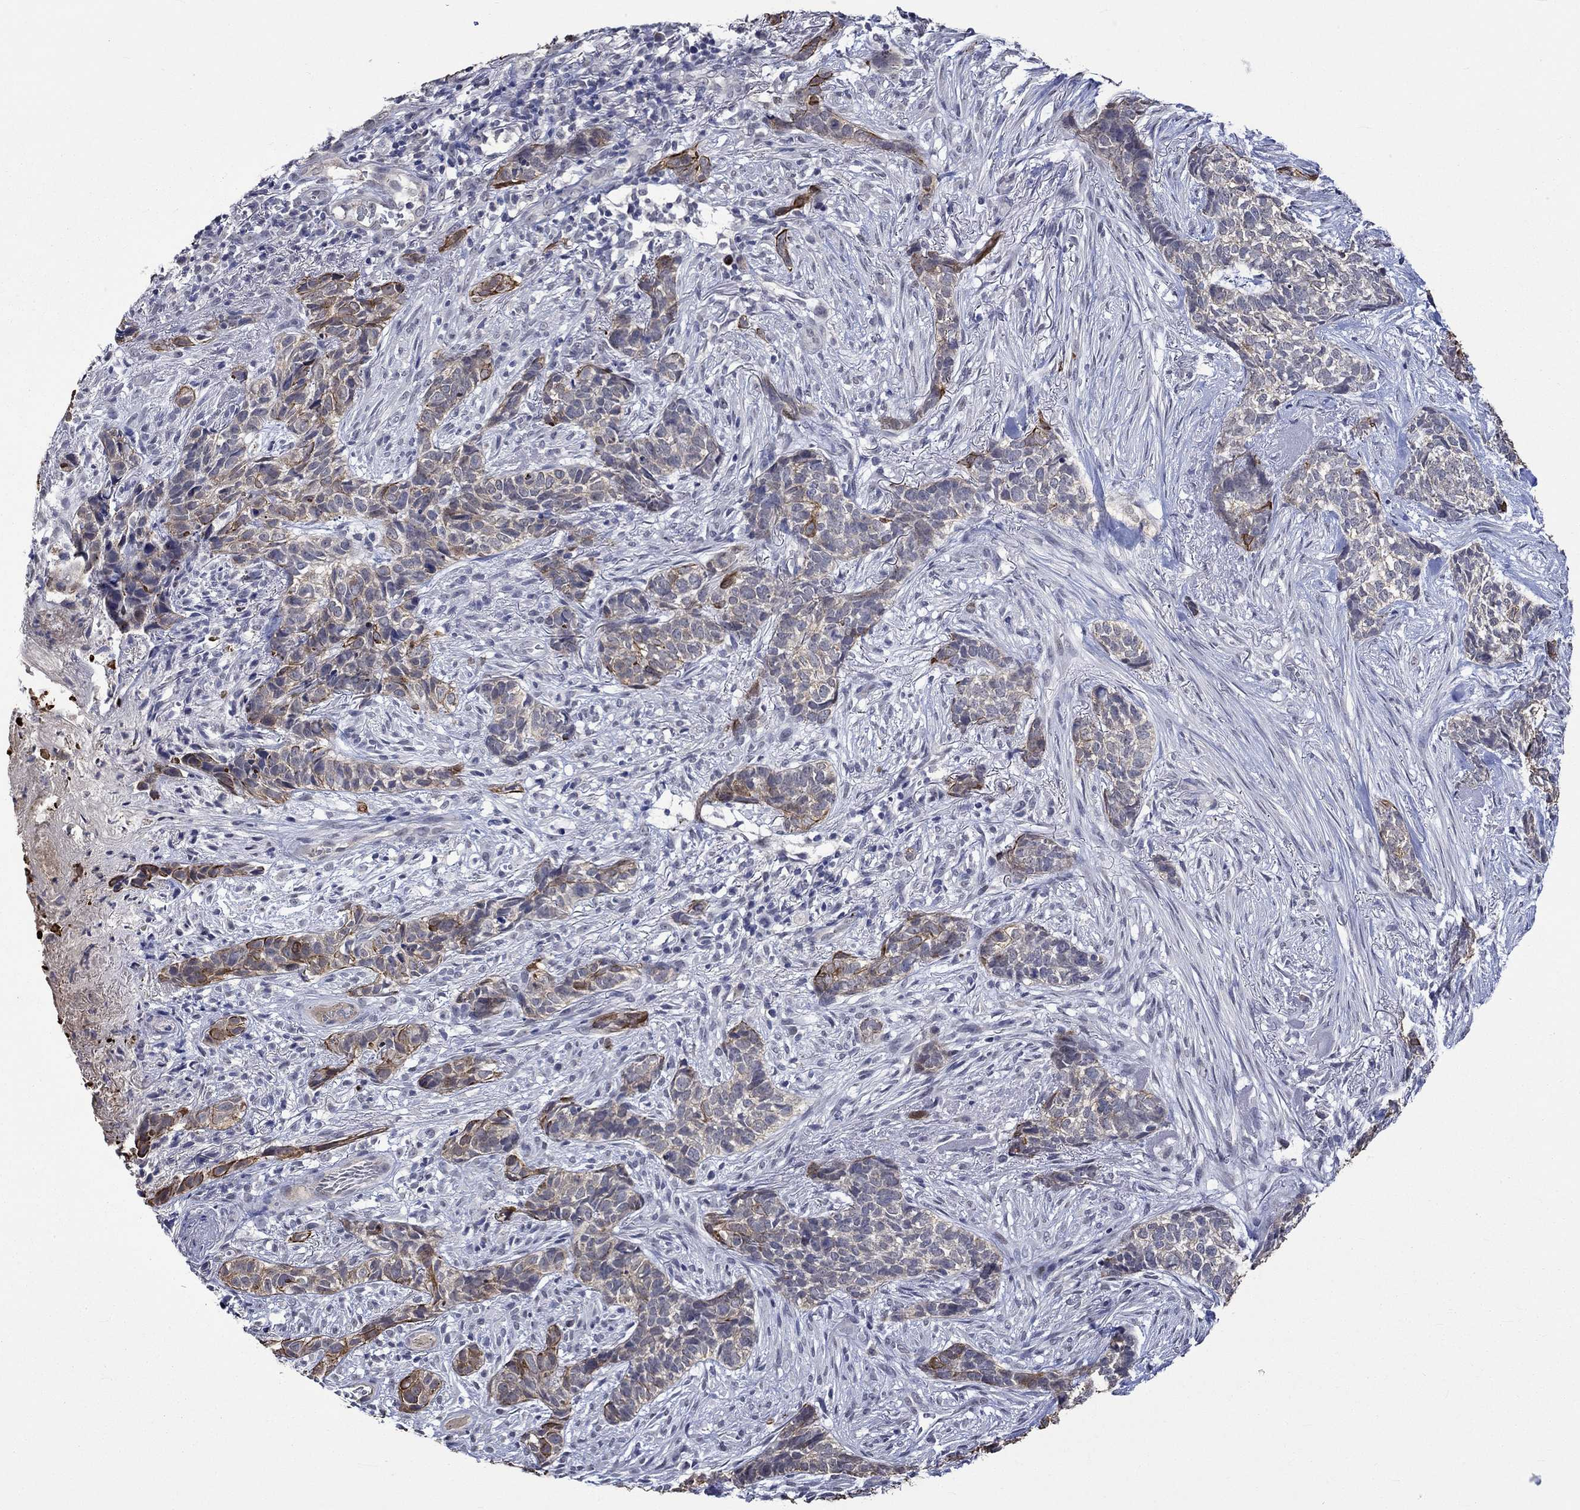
{"staining": {"intensity": "strong", "quantity": "25%-75%", "location": "cytoplasmic/membranous"}, "tissue": "skin cancer", "cell_type": "Tumor cells", "image_type": "cancer", "snomed": [{"axis": "morphology", "description": "Basal cell carcinoma"}, {"axis": "topography", "description": "Skin"}], "caption": "Protein staining by immunohistochemistry demonstrates strong cytoplasmic/membranous positivity in approximately 25%-75% of tumor cells in skin basal cell carcinoma.", "gene": "DDX3Y", "patient": {"sex": "female", "age": 69}}